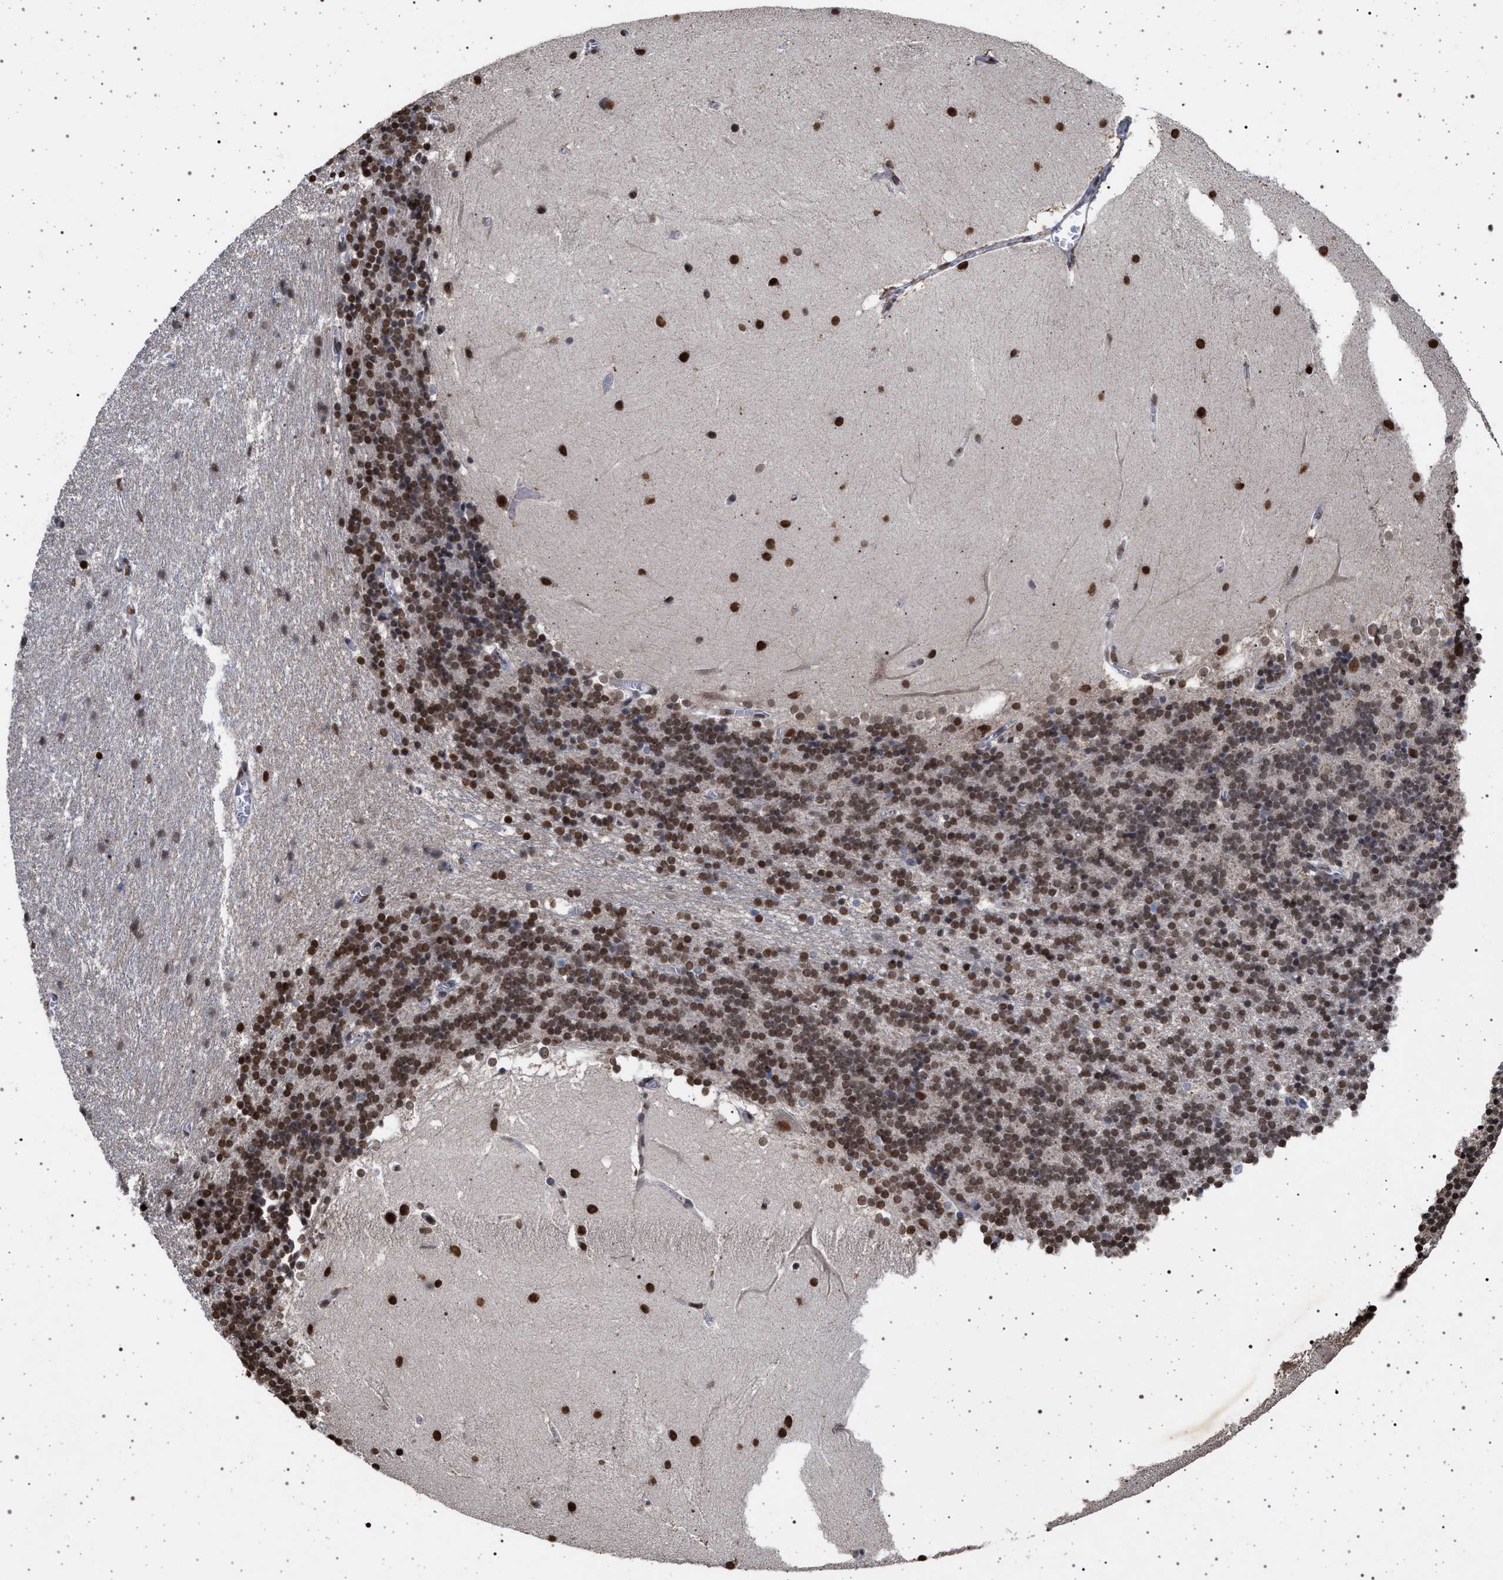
{"staining": {"intensity": "moderate", "quantity": ">75%", "location": "nuclear"}, "tissue": "cerebellum", "cell_type": "Cells in granular layer", "image_type": "normal", "snomed": [{"axis": "morphology", "description": "Normal tissue, NOS"}, {"axis": "topography", "description": "Cerebellum"}], "caption": "Cells in granular layer reveal medium levels of moderate nuclear expression in approximately >75% of cells in benign human cerebellum. (DAB IHC with brightfield microscopy, high magnification).", "gene": "PHF12", "patient": {"sex": "female", "age": 19}}